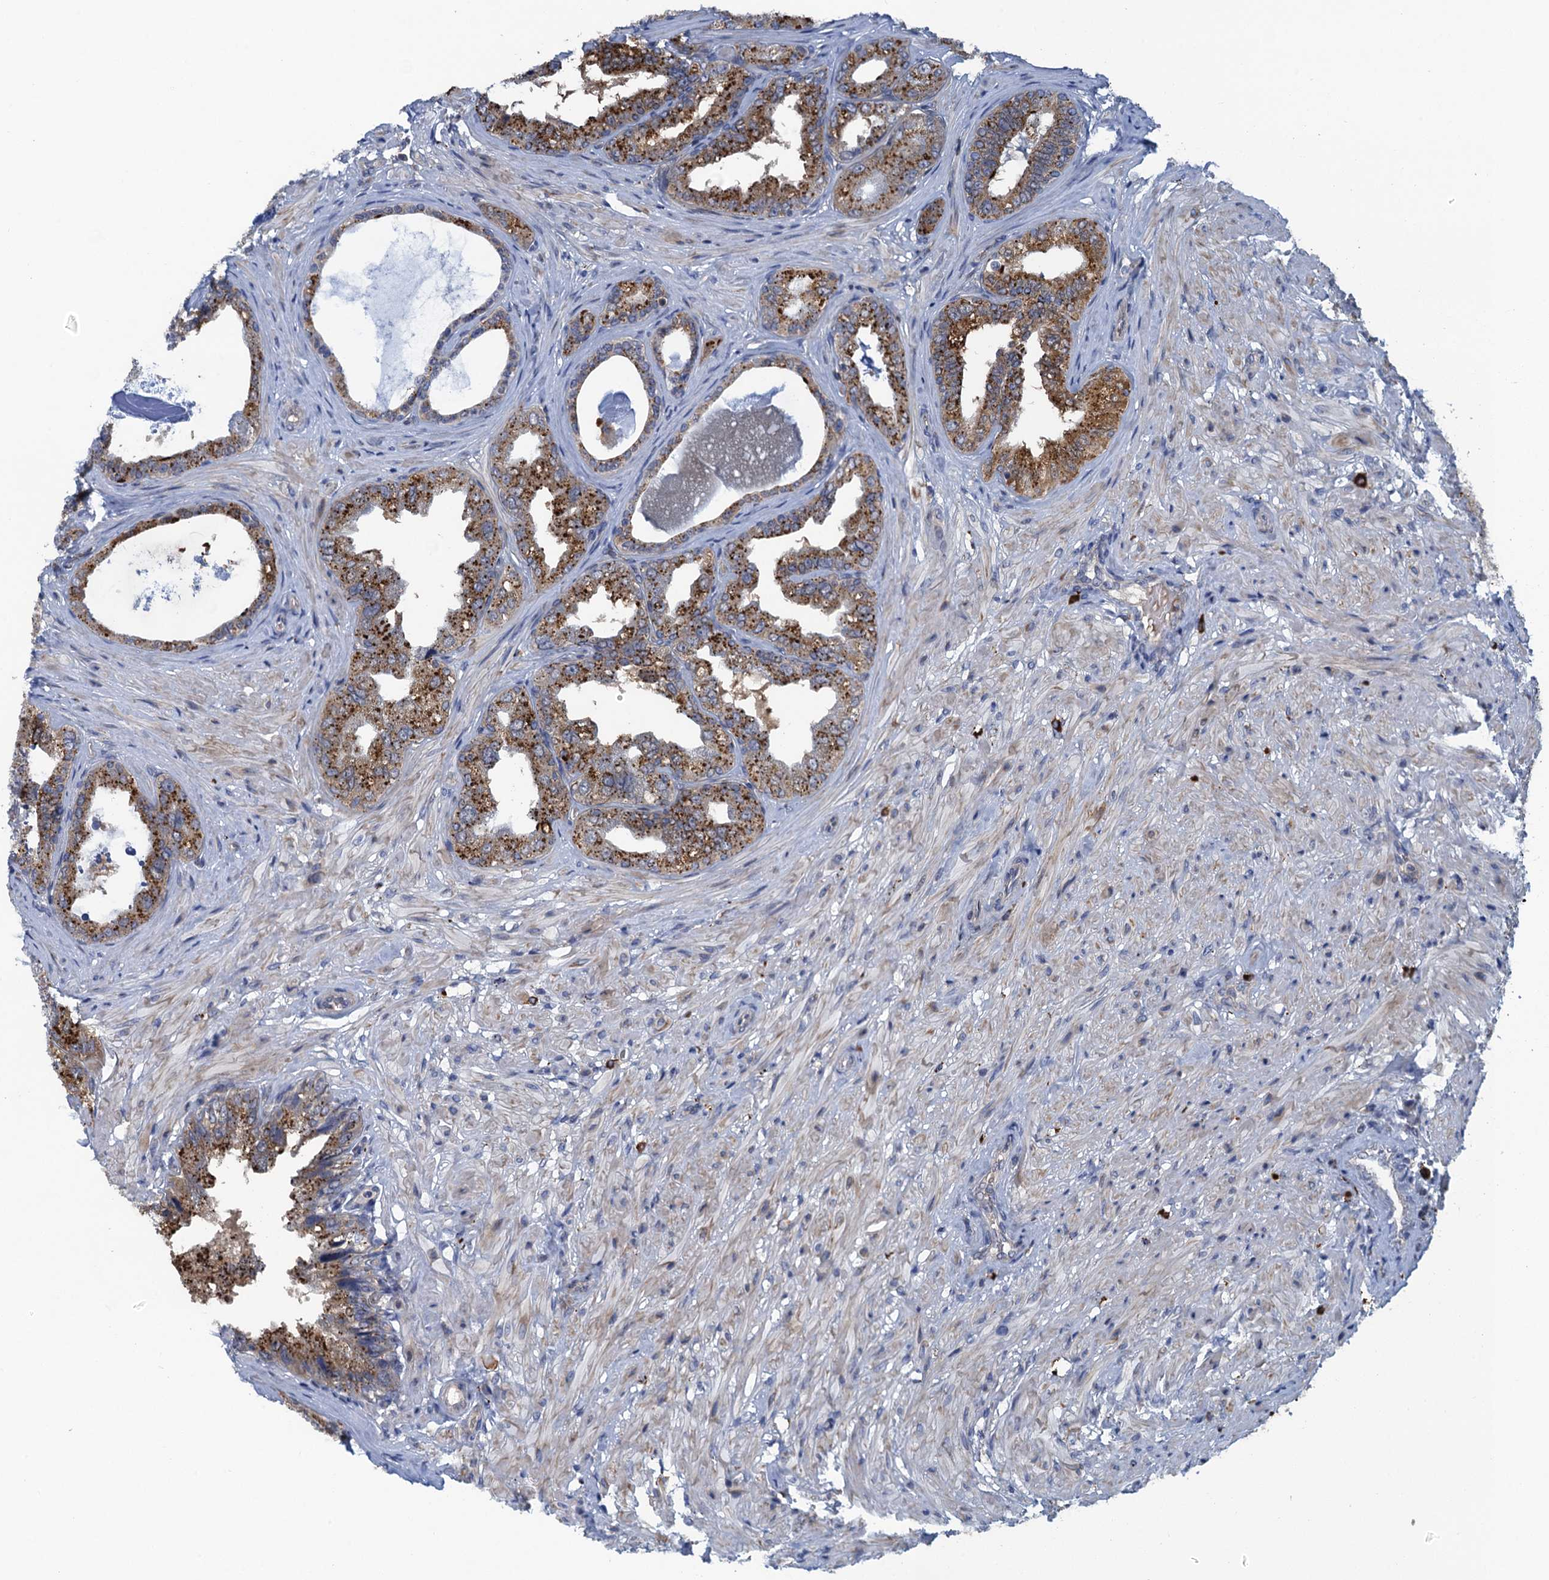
{"staining": {"intensity": "moderate", "quantity": ">75%", "location": "cytoplasmic/membranous"}, "tissue": "seminal vesicle", "cell_type": "Glandular cells", "image_type": "normal", "snomed": [{"axis": "morphology", "description": "Normal tissue, NOS"}, {"axis": "topography", "description": "Seminal veicle"}, {"axis": "topography", "description": "Peripheral nerve tissue"}], "caption": "Immunohistochemical staining of normal seminal vesicle reveals moderate cytoplasmic/membranous protein staining in approximately >75% of glandular cells. The protein of interest is shown in brown color, while the nuclei are stained blue.", "gene": "KBTBD8", "patient": {"sex": "male", "age": 63}}